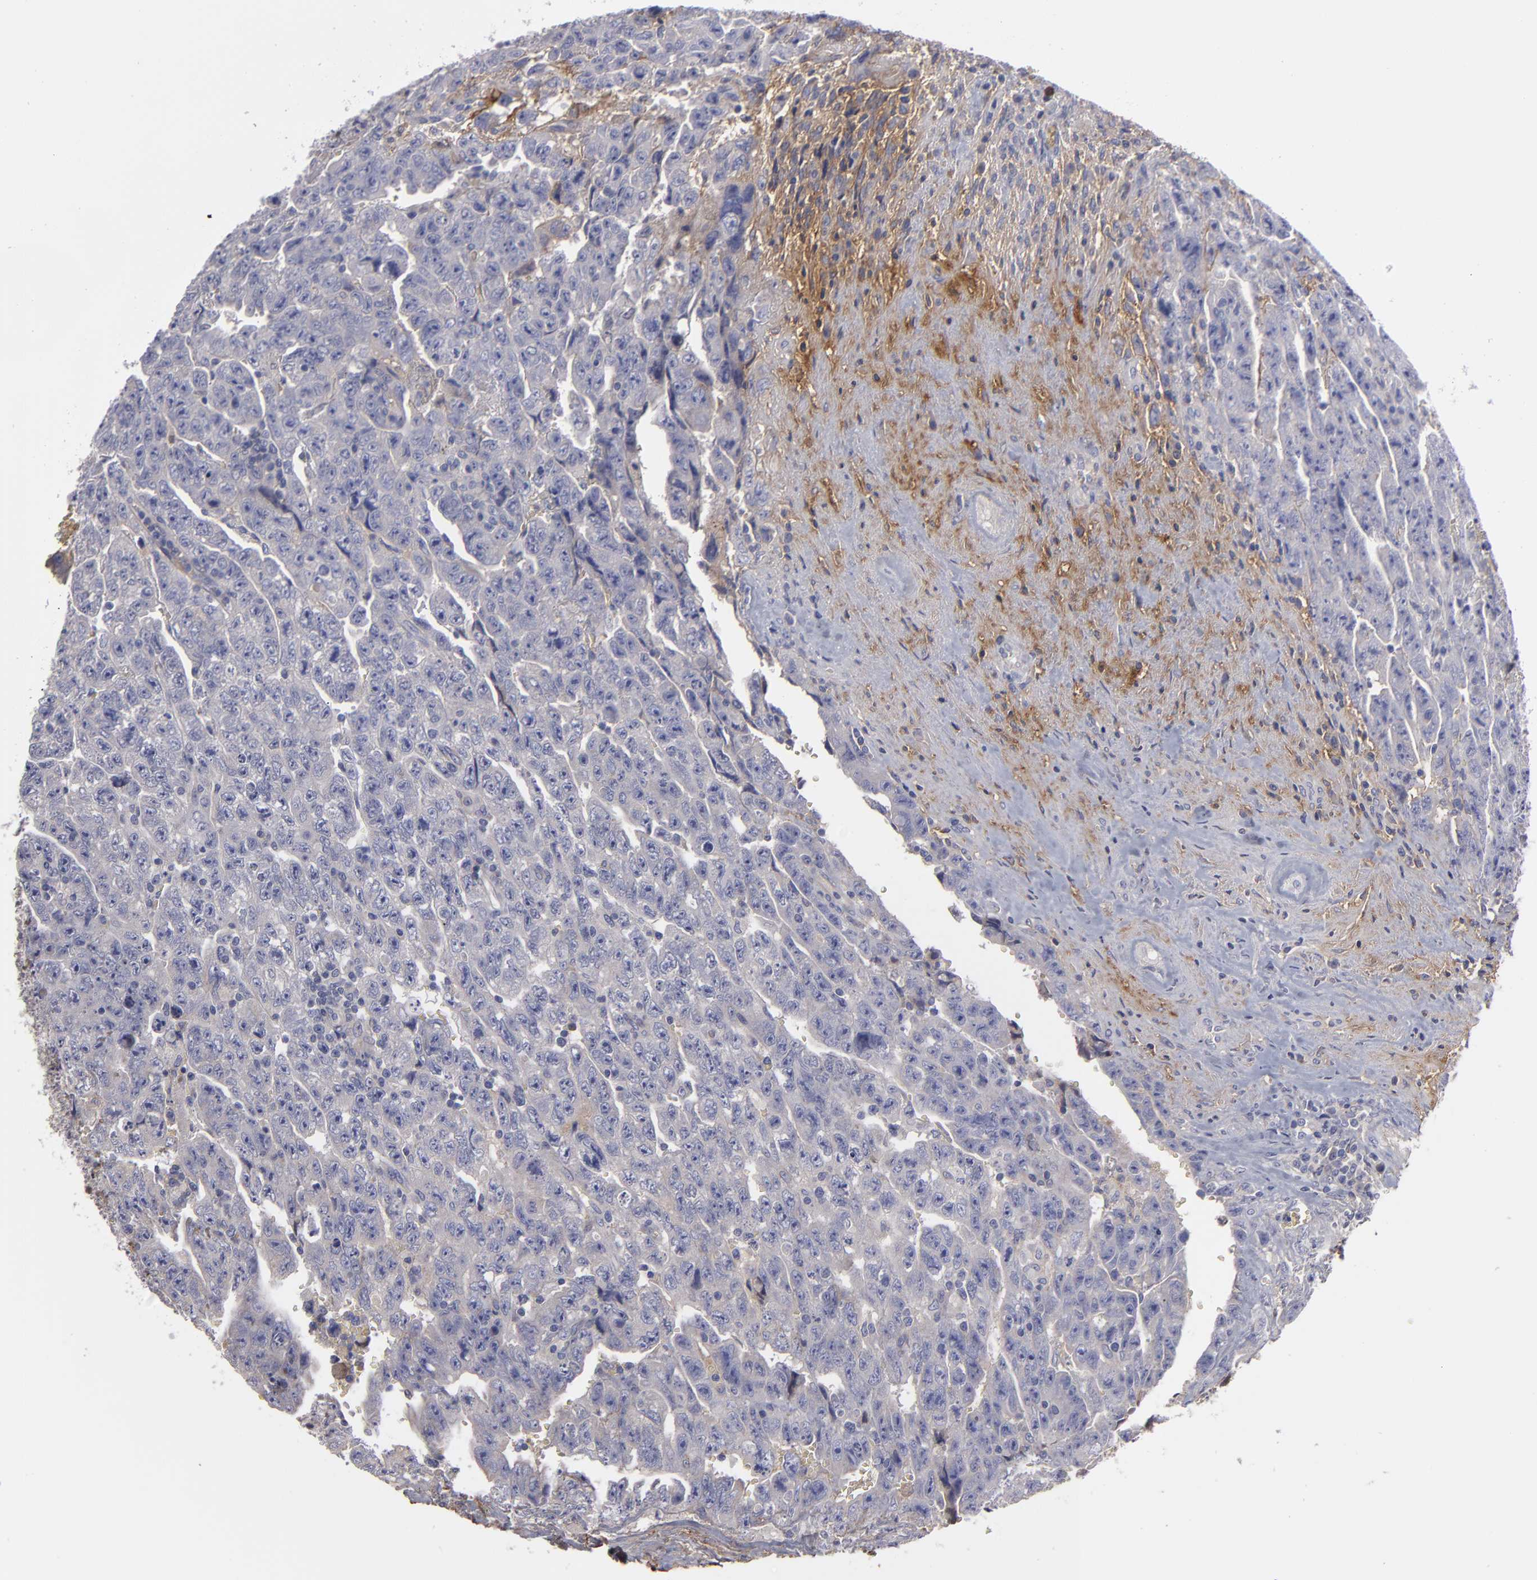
{"staining": {"intensity": "negative", "quantity": "none", "location": "none"}, "tissue": "testis cancer", "cell_type": "Tumor cells", "image_type": "cancer", "snomed": [{"axis": "morphology", "description": "Carcinoma, Embryonal, NOS"}, {"axis": "topography", "description": "Testis"}], "caption": "Immunohistochemistry image of neoplastic tissue: human embryonal carcinoma (testis) stained with DAB (3,3'-diaminobenzidine) reveals no significant protein positivity in tumor cells.", "gene": "FBLN1", "patient": {"sex": "male", "age": 28}}